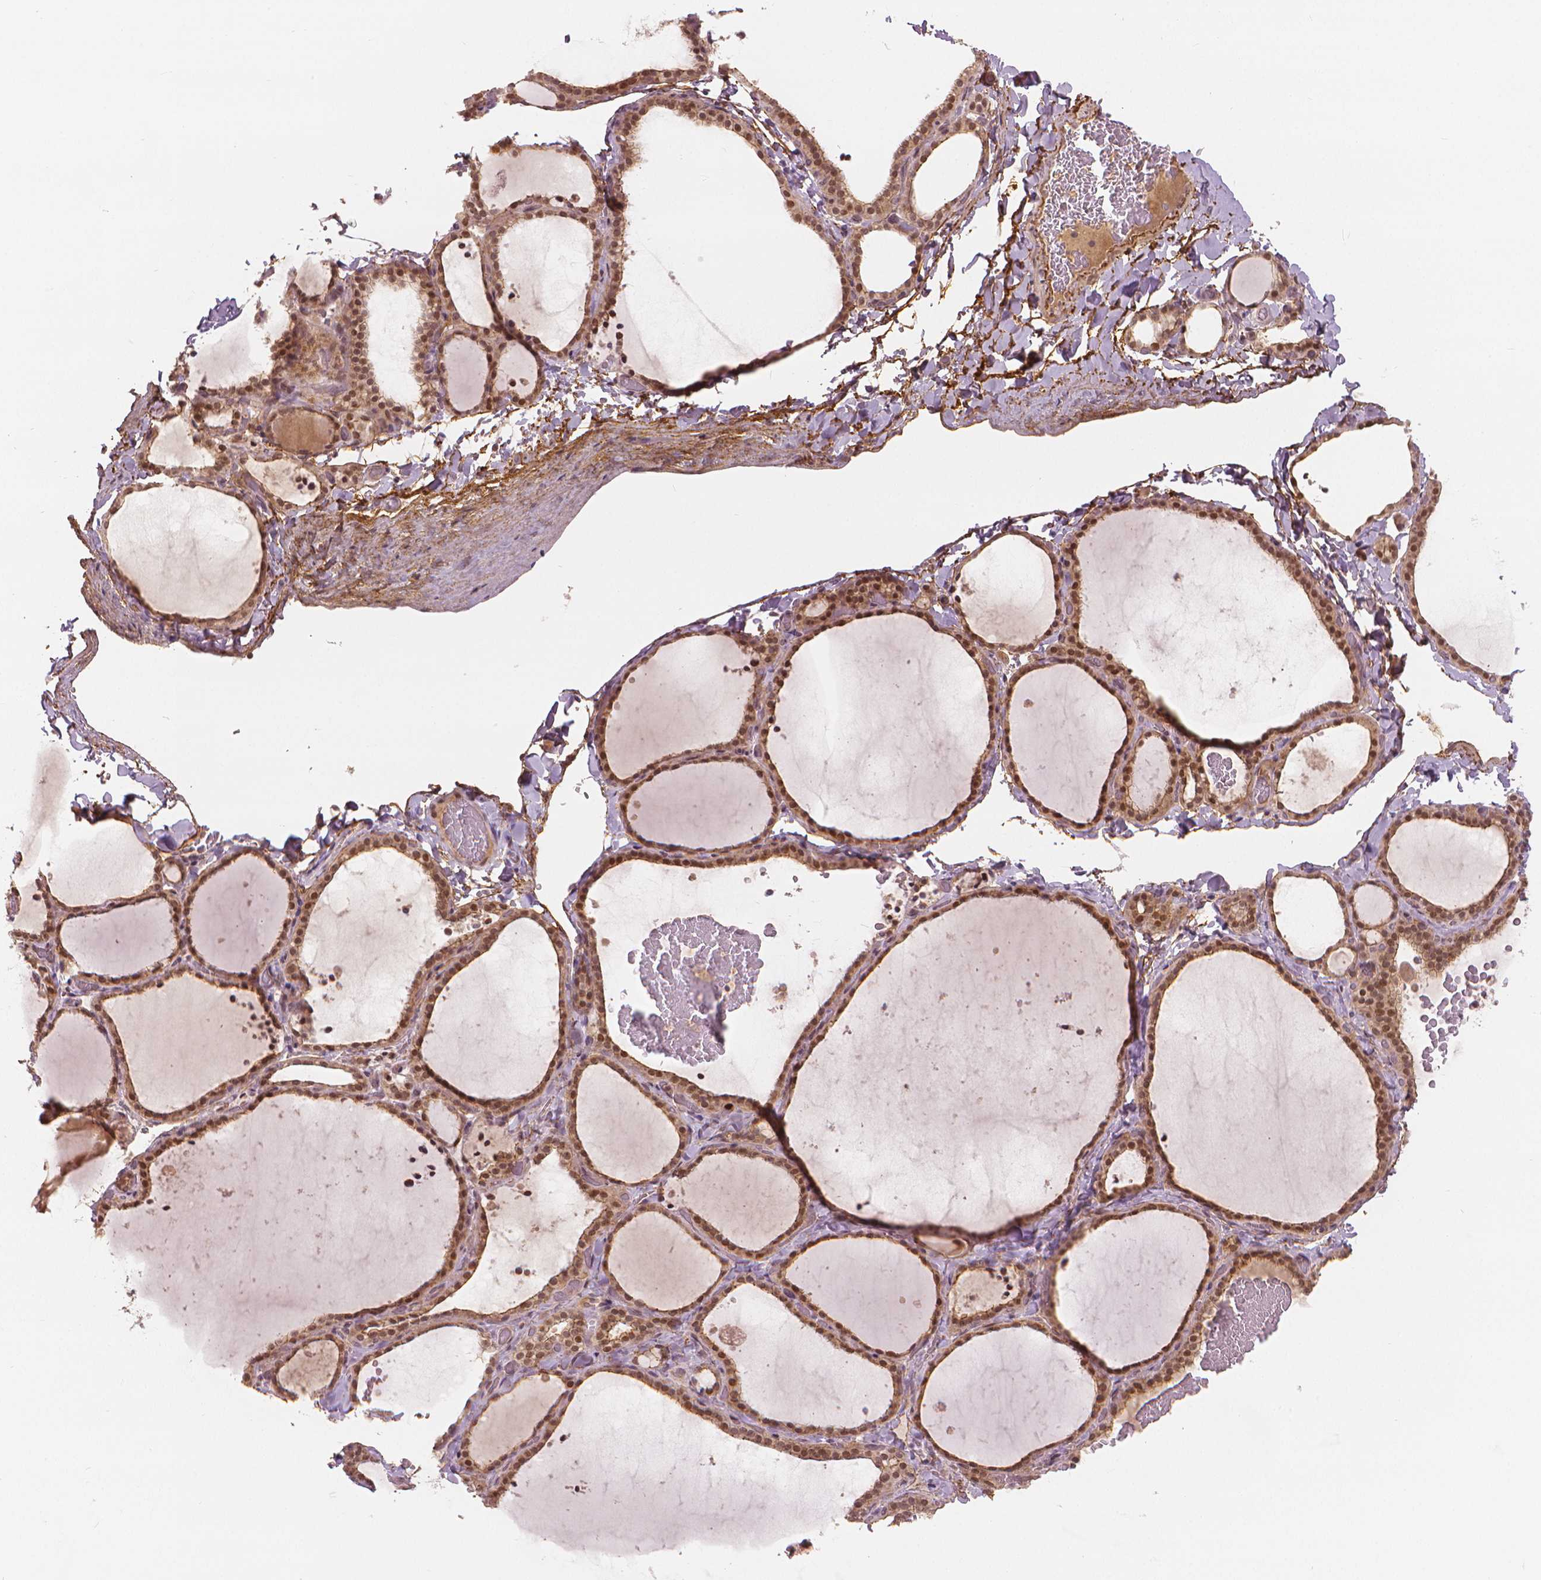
{"staining": {"intensity": "moderate", "quantity": ">75%", "location": "nuclear"}, "tissue": "thyroid gland", "cell_type": "Glandular cells", "image_type": "normal", "snomed": [{"axis": "morphology", "description": "Normal tissue, NOS"}, {"axis": "topography", "description": "Thyroid gland"}], "caption": "Immunohistochemical staining of unremarkable human thyroid gland displays medium levels of moderate nuclear positivity in approximately >75% of glandular cells.", "gene": "NSD2", "patient": {"sex": "female", "age": 22}}